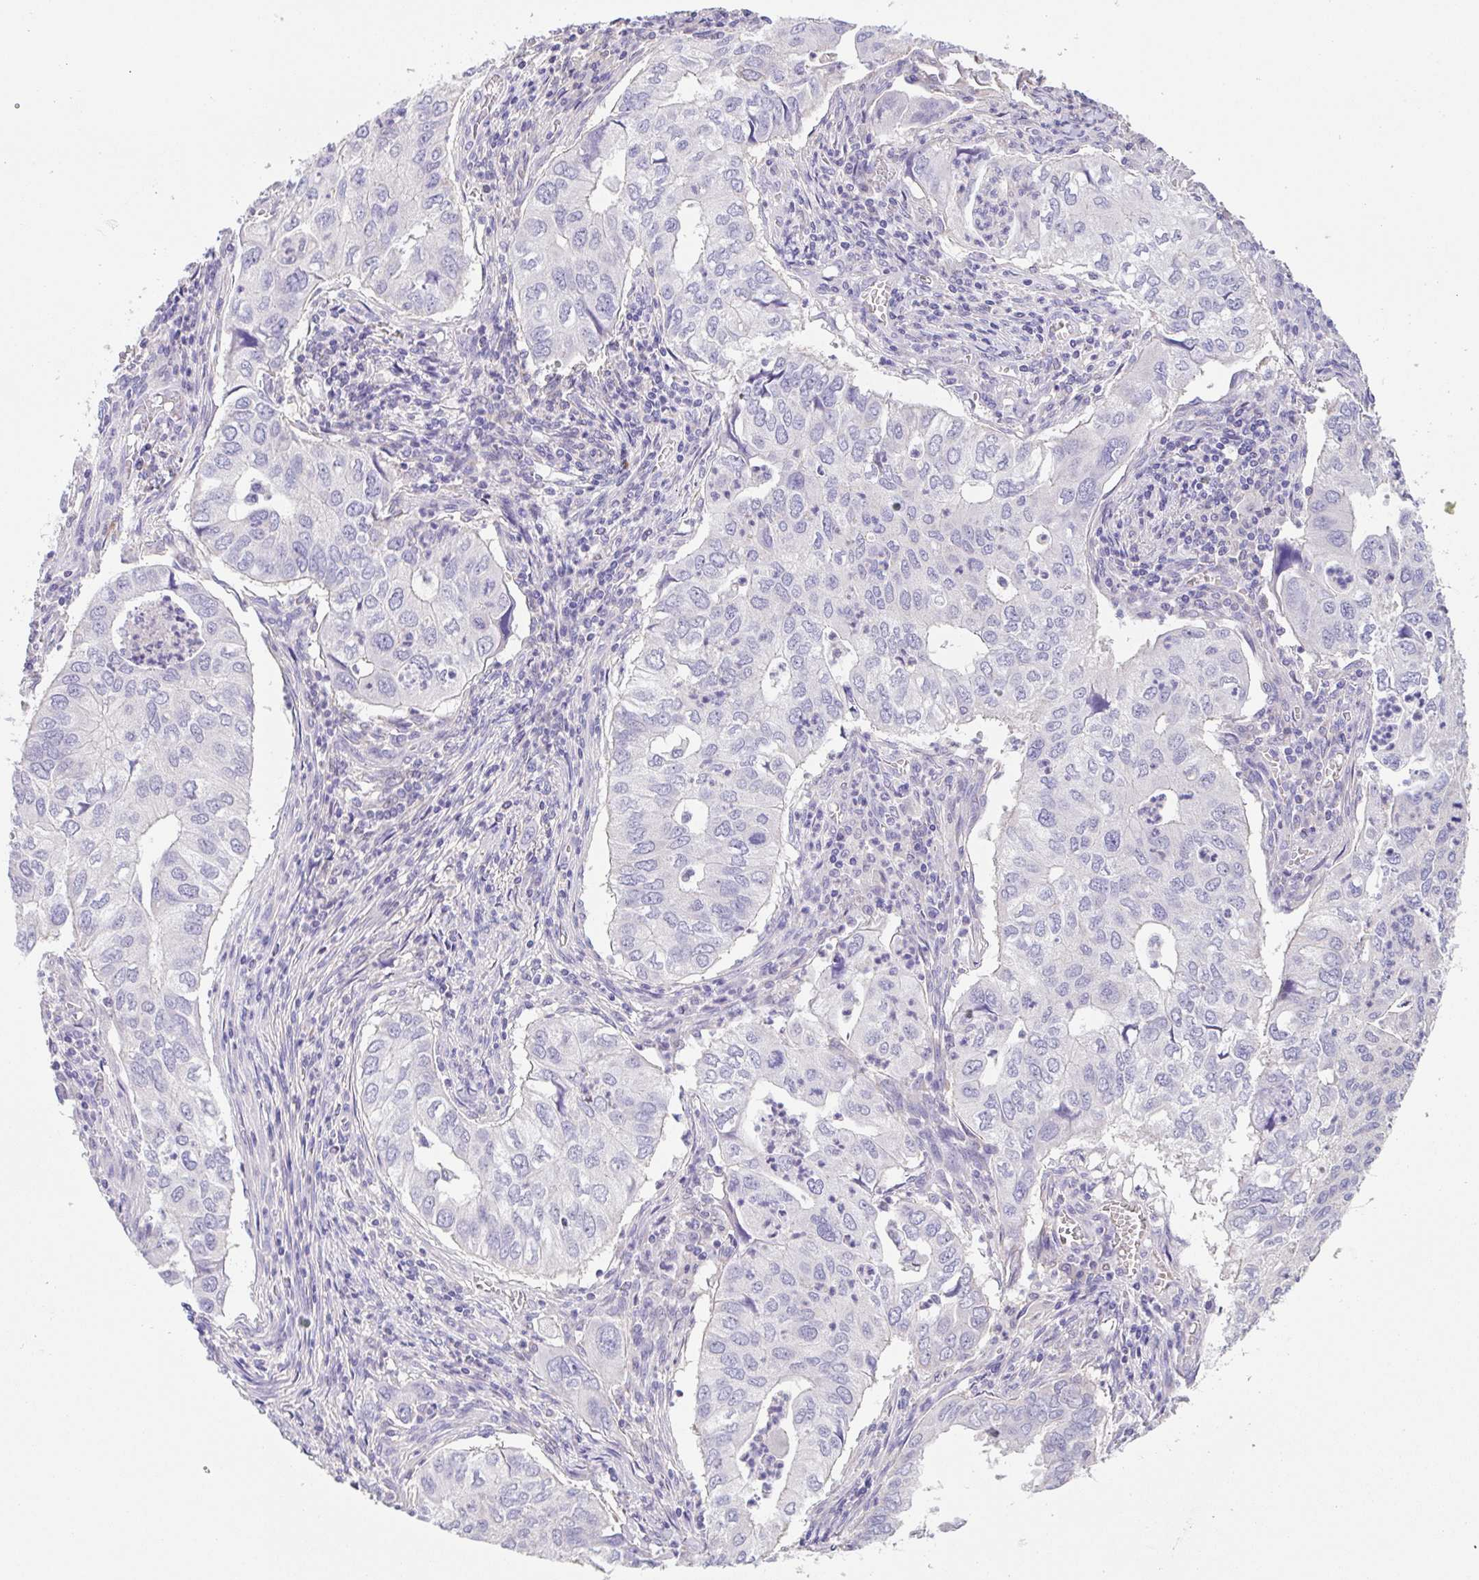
{"staining": {"intensity": "negative", "quantity": "none", "location": "none"}, "tissue": "lung cancer", "cell_type": "Tumor cells", "image_type": "cancer", "snomed": [{"axis": "morphology", "description": "Adenocarcinoma, NOS"}, {"axis": "topography", "description": "Lung"}], "caption": "Micrograph shows no significant protein expression in tumor cells of lung cancer (adenocarcinoma).", "gene": "CA10", "patient": {"sex": "male", "age": 48}}